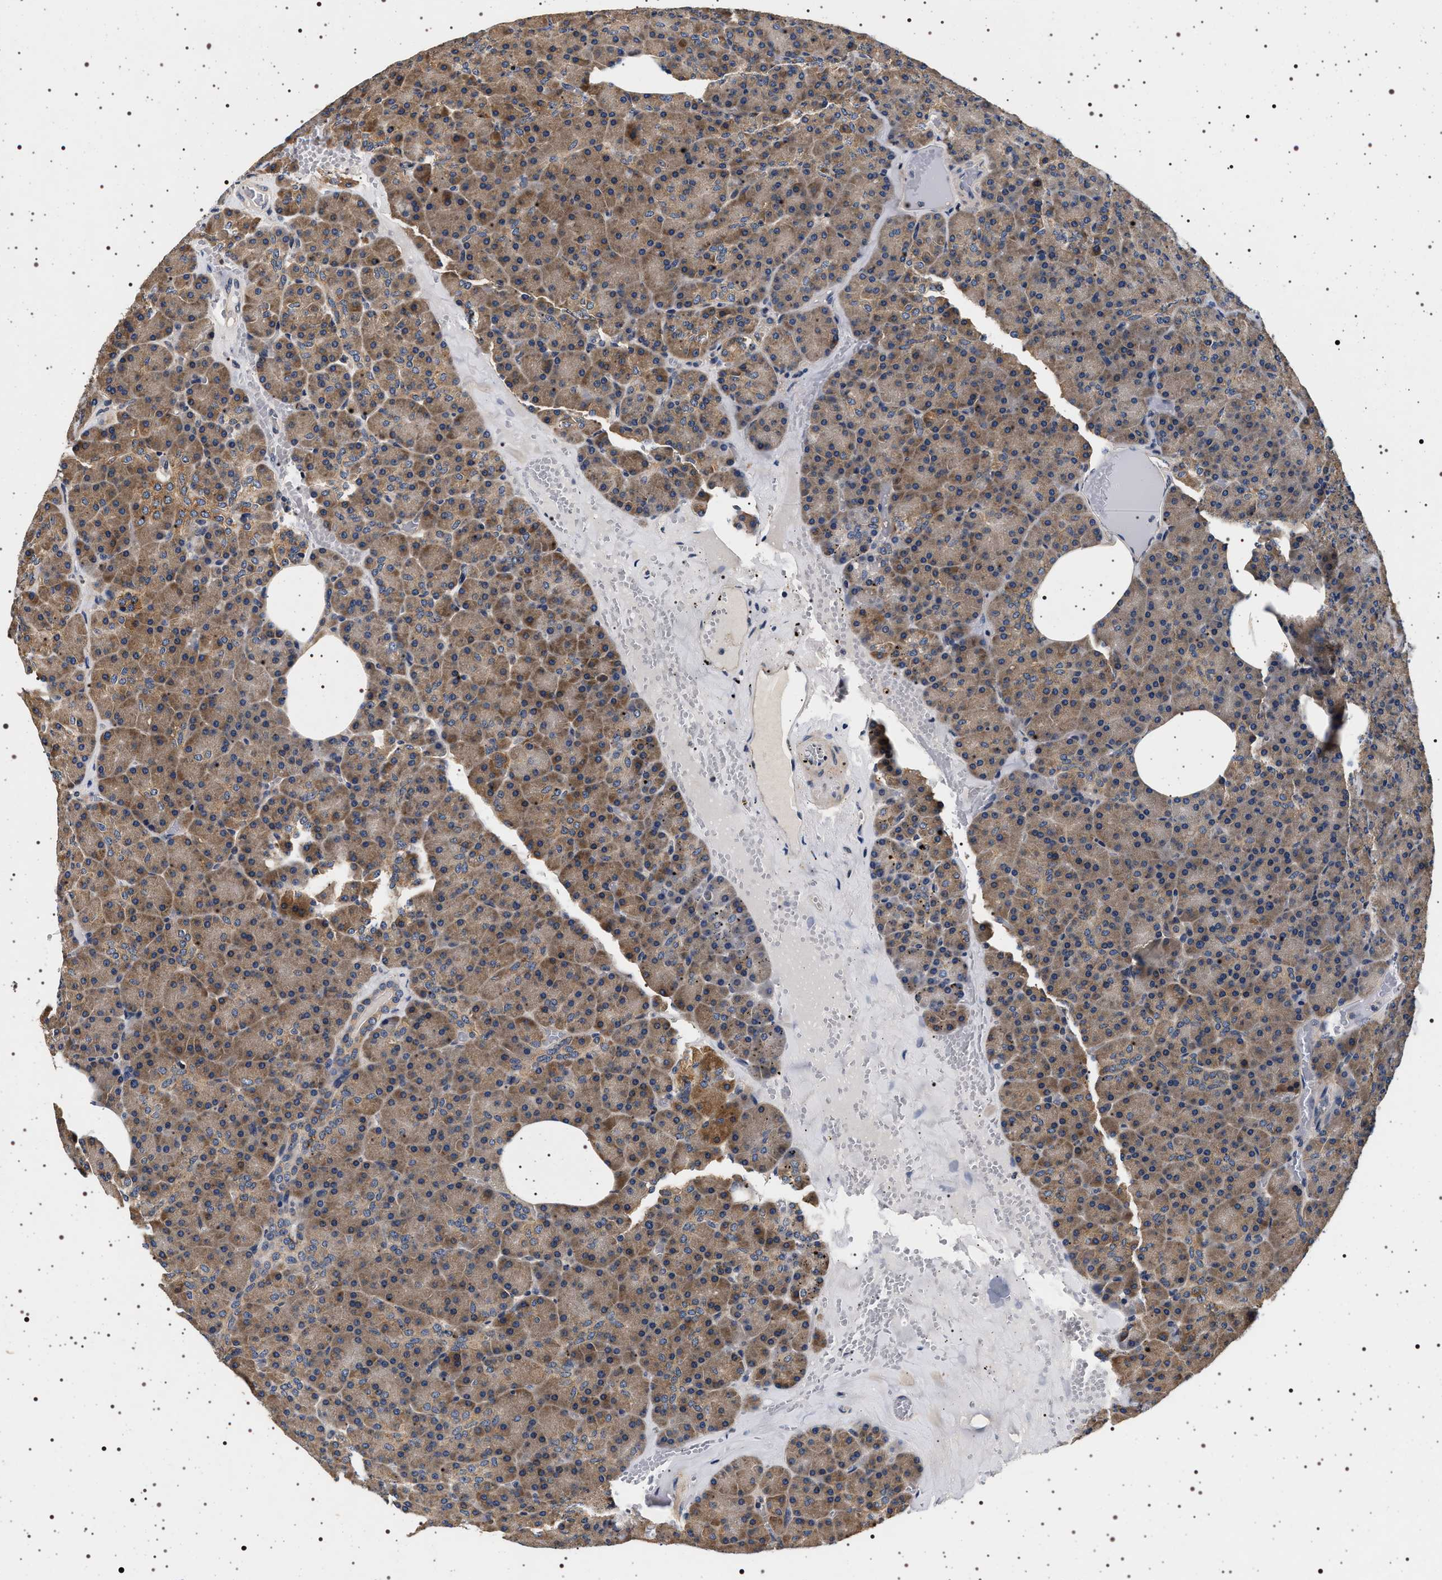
{"staining": {"intensity": "moderate", "quantity": ">75%", "location": "cytoplasmic/membranous"}, "tissue": "pancreas", "cell_type": "Exocrine glandular cells", "image_type": "normal", "snomed": [{"axis": "morphology", "description": "Normal tissue, NOS"}, {"axis": "morphology", "description": "Carcinoid, malignant, NOS"}, {"axis": "topography", "description": "Pancreas"}], "caption": "Immunohistochemistry (IHC) of unremarkable pancreas displays medium levels of moderate cytoplasmic/membranous expression in approximately >75% of exocrine glandular cells.", "gene": "DCBLD2", "patient": {"sex": "female", "age": 35}}